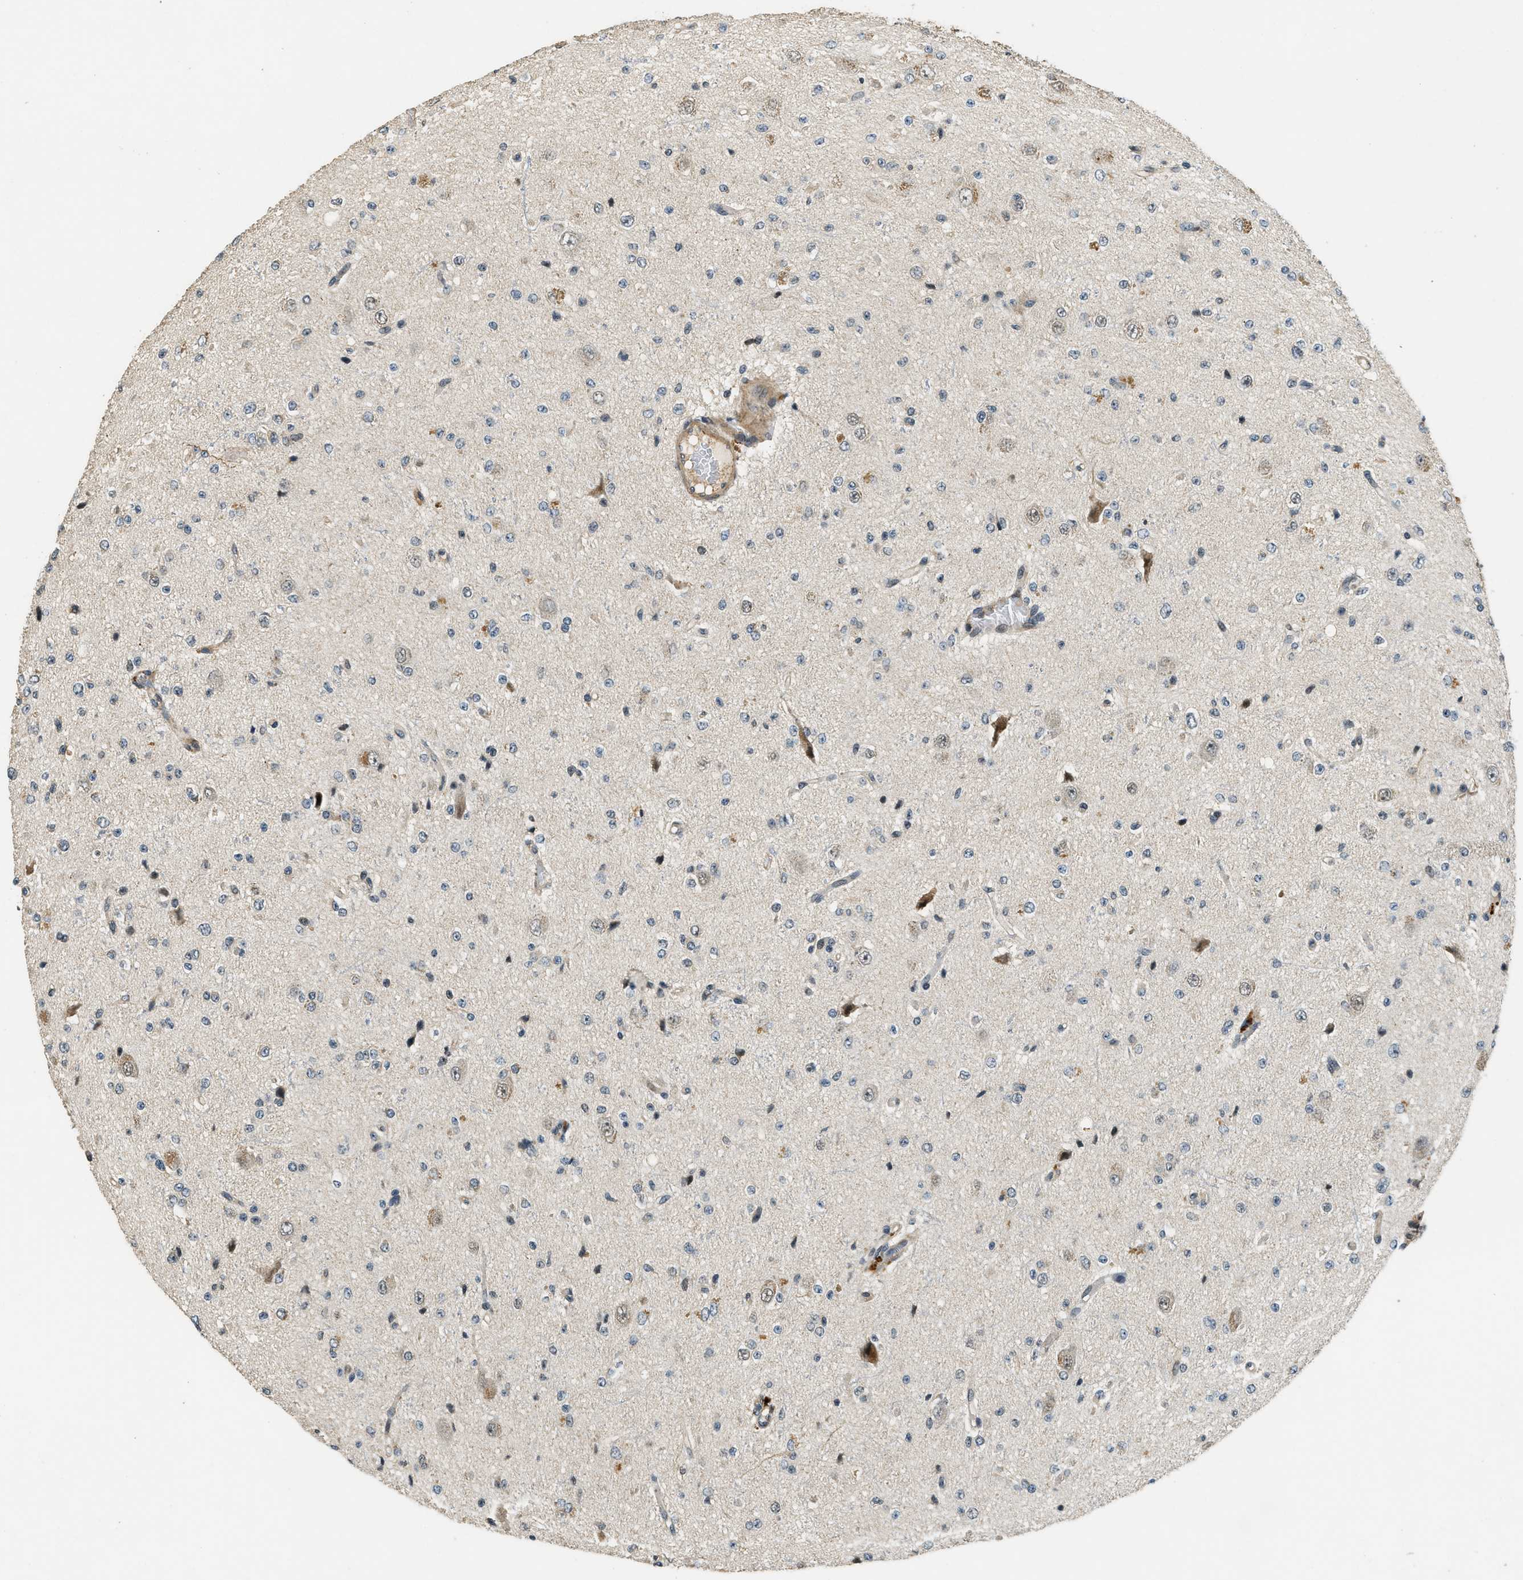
{"staining": {"intensity": "negative", "quantity": "none", "location": "none"}, "tissue": "glioma", "cell_type": "Tumor cells", "image_type": "cancer", "snomed": [{"axis": "morphology", "description": "Glioma, malignant, High grade"}, {"axis": "topography", "description": "pancreas cauda"}], "caption": "Human glioma stained for a protein using IHC demonstrates no positivity in tumor cells.", "gene": "MED21", "patient": {"sex": "male", "age": 60}}